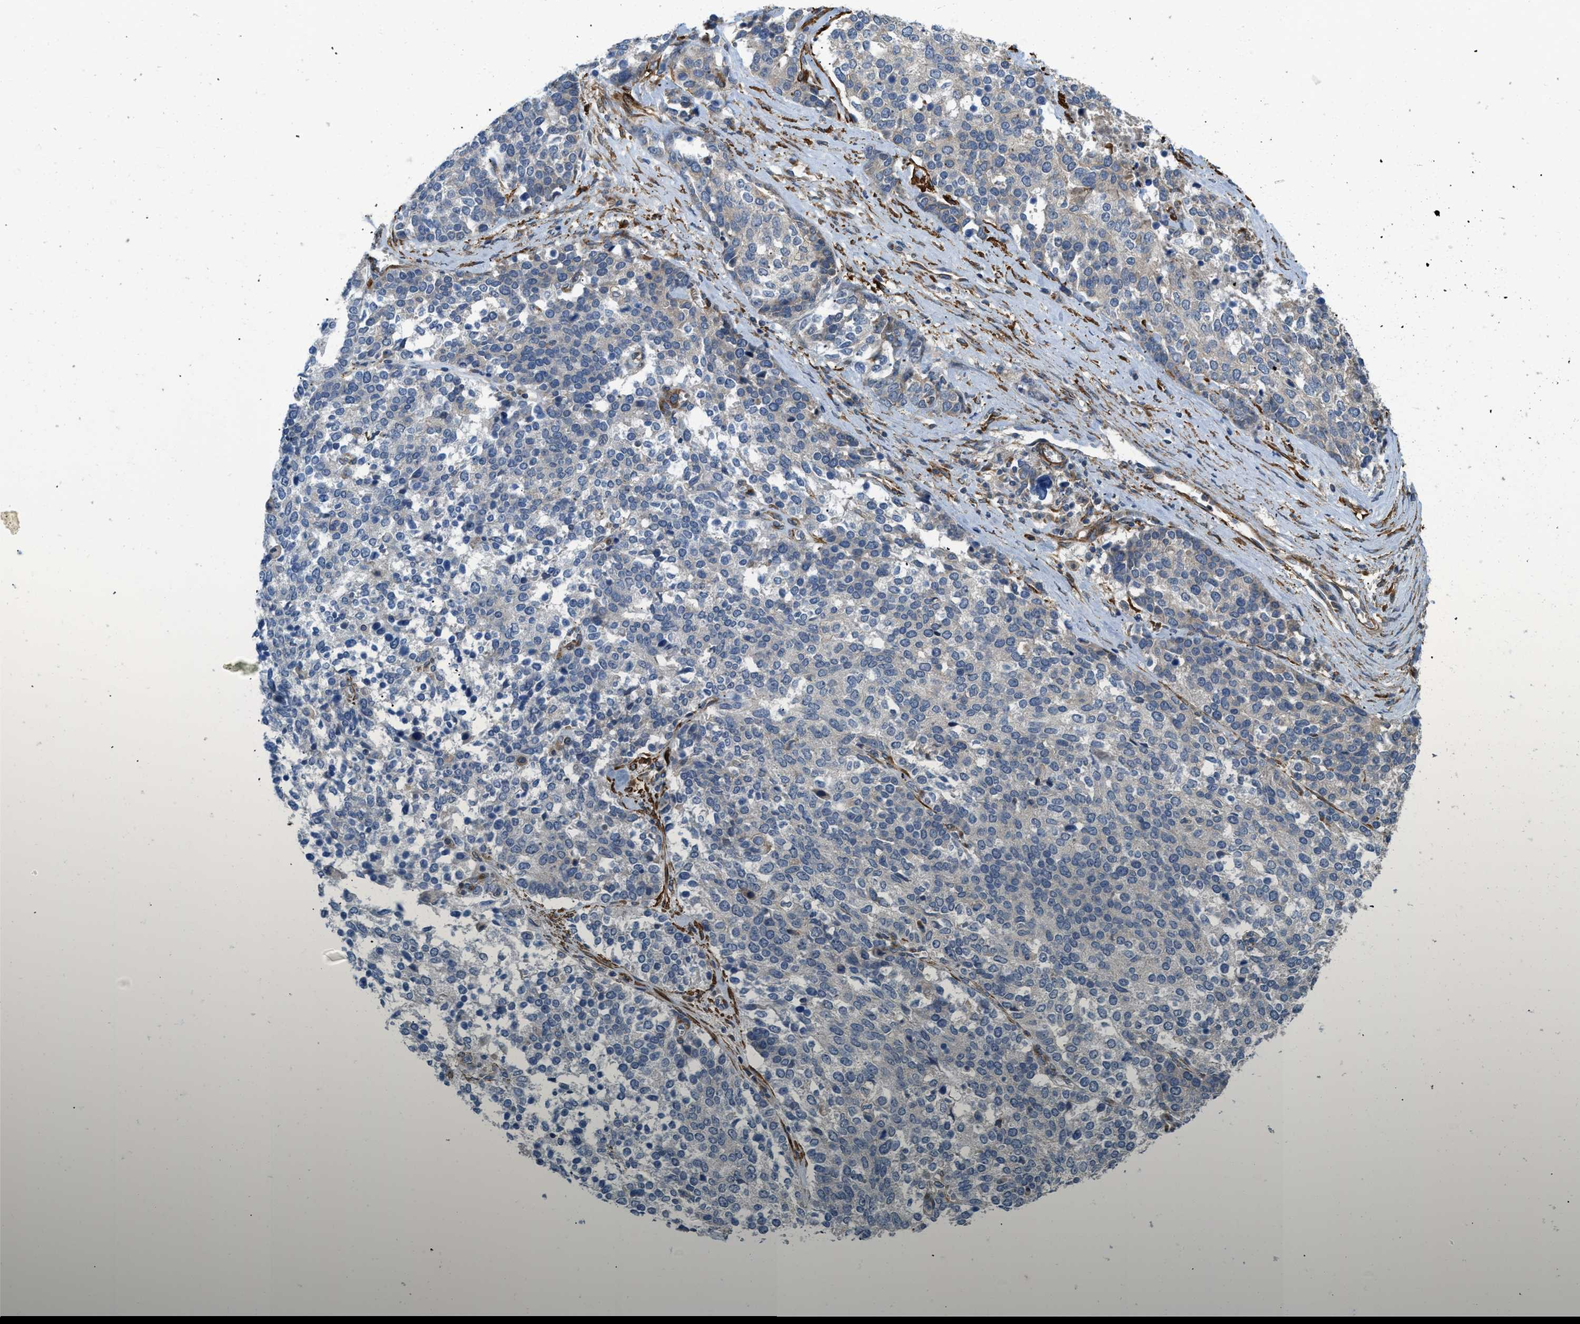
{"staining": {"intensity": "weak", "quantity": "<25%", "location": "cytoplasmic/membranous"}, "tissue": "ovarian cancer", "cell_type": "Tumor cells", "image_type": "cancer", "snomed": [{"axis": "morphology", "description": "Cystadenocarcinoma, serous, NOS"}, {"axis": "topography", "description": "Ovary"}], "caption": "IHC image of neoplastic tissue: serous cystadenocarcinoma (ovarian) stained with DAB (3,3'-diaminobenzidine) shows no significant protein staining in tumor cells.", "gene": "BMPR1A", "patient": {"sex": "female", "age": 44}}